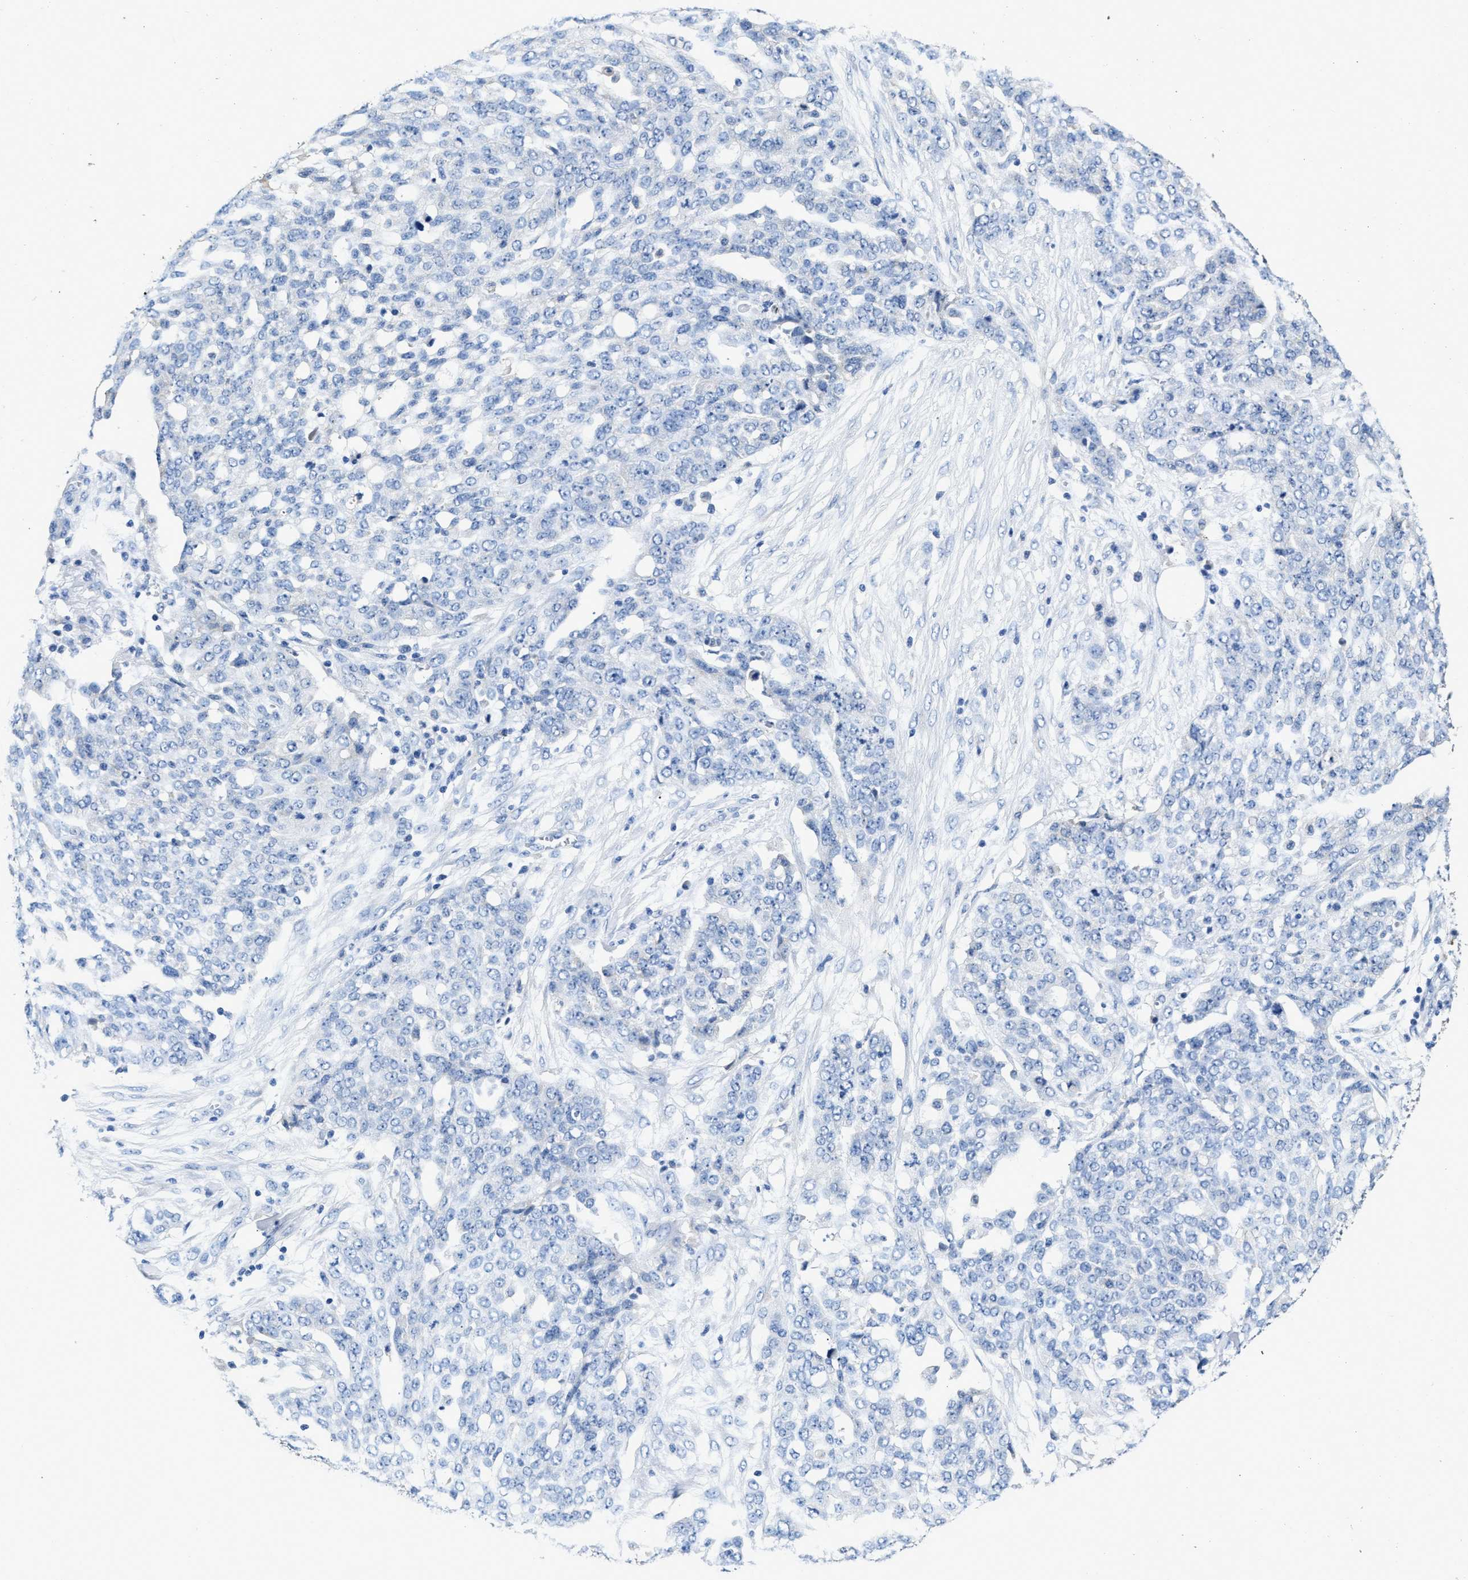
{"staining": {"intensity": "negative", "quantity": "none", "location": "none"}, "tissue": "ovarian cancer", "cell_type": "Tumor cells", "image_type": "cancer", "snomed": [{"axis": "morphology", "description": "Cystadenocarcinoma, serous, NOS"}, {"axis": "topography", "description": "Soft tissue"}, {"axis": "topography", "description": "Ovary"}], "caption": "Immunohistochemistry (IHC) micrograph of neoplastic tissue: human ovarian cancer stained with DAB (3,3'-diaminobenzidine) displays no significant protein positivity in tumor cells.", "gene": "SLCO2B1", "patient": {"sex": "female", "age": 57}}